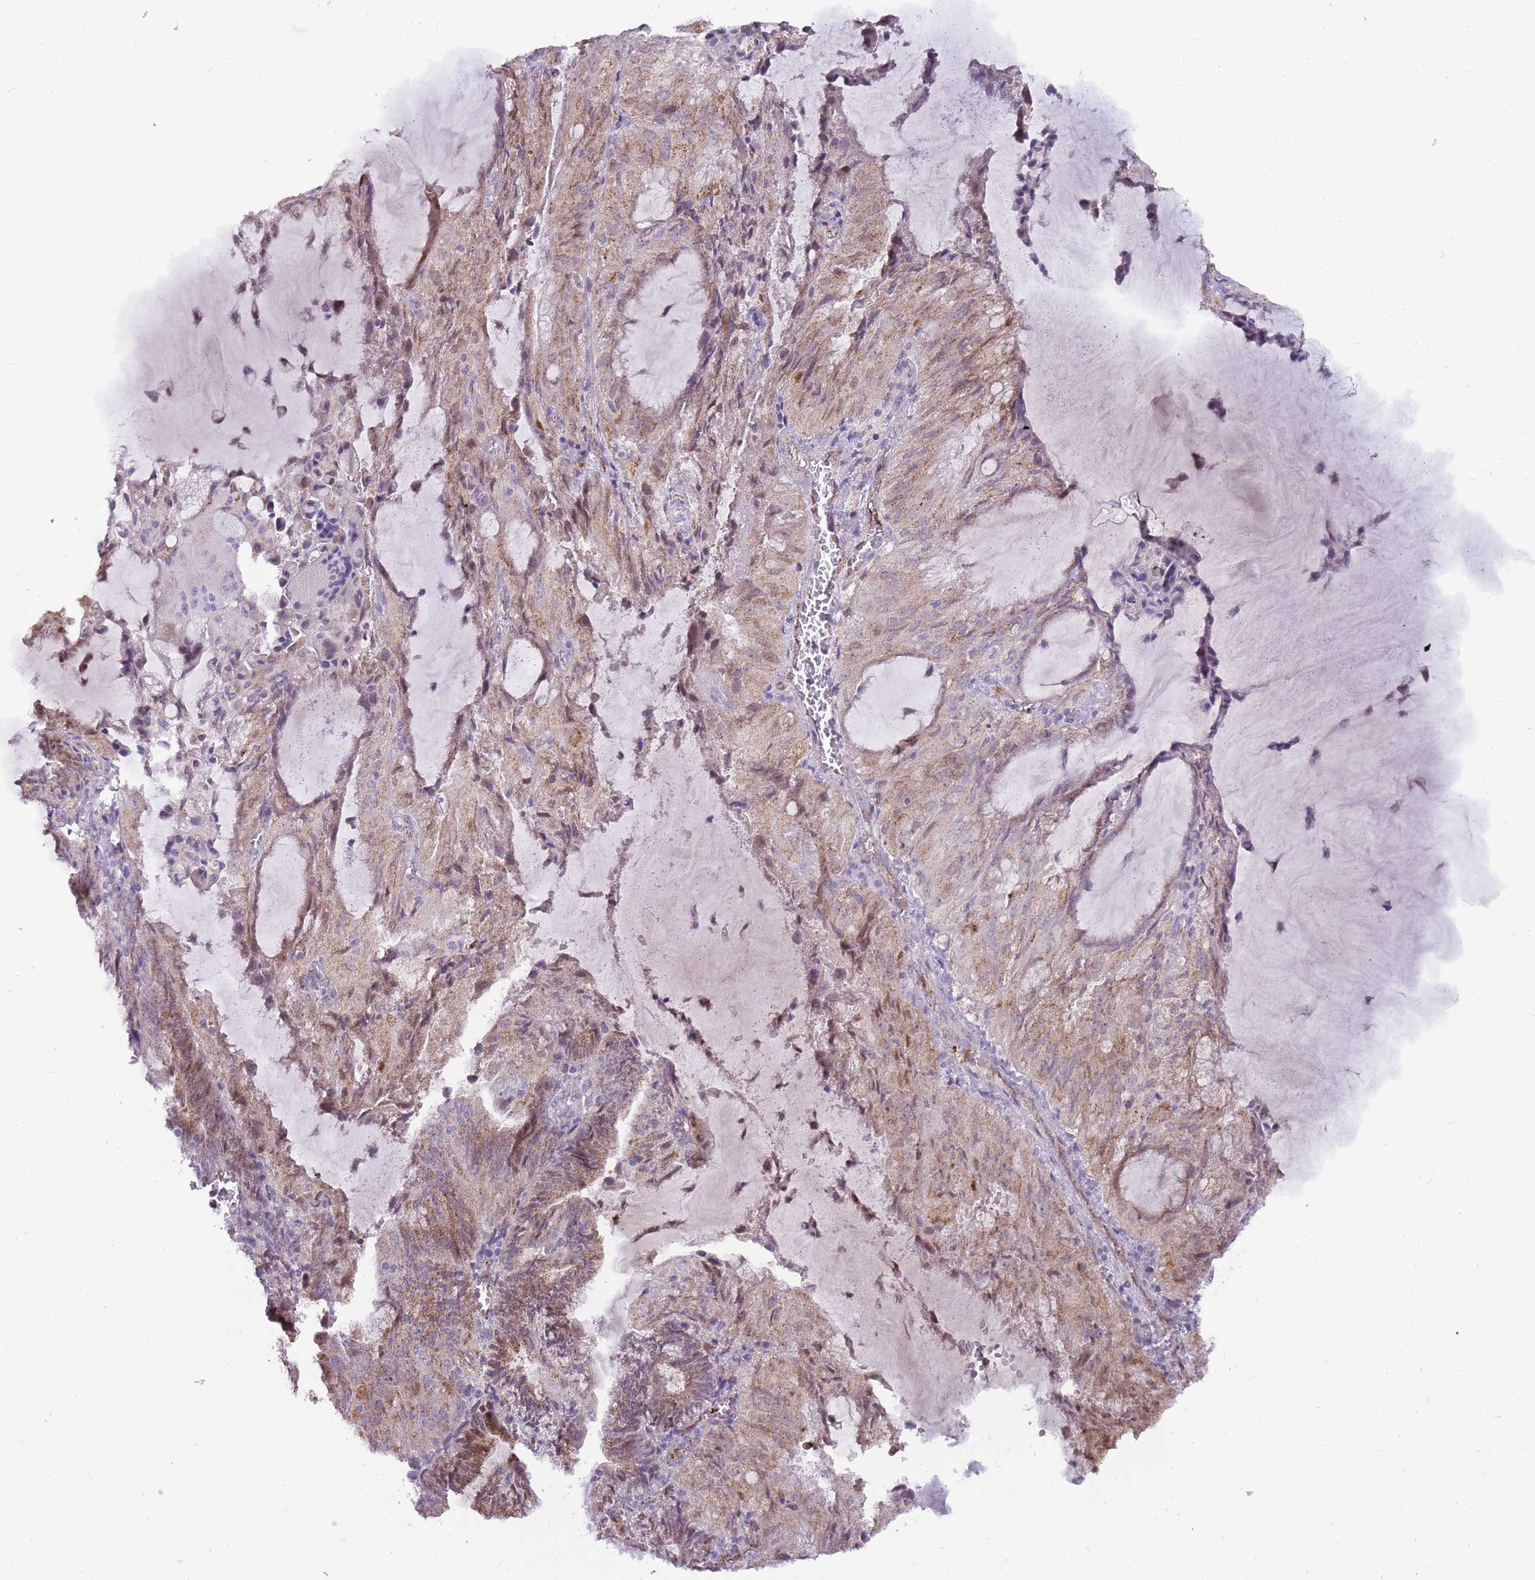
{"staining": {"intensity": "moderate", "quantity": "25%-75%", "location": "cytoplasmic/membranous"}, "tissue": "endometrial cancer", "cell_type": "Tumor cells", "image_type": "cancer", "snomed": [{"axis": "morphology", "description": "Adenocarcinoma, NOS"}, {"axis": "topography", "description": "Endometrium"}], "caption": "Endometrial adenocarcinoma was stained to show a protein in brown. There is medium levels of moderate cytoplasmic/membranous positivity in approximately 25%-75% of tumor cells. (DAB IHC, brown staining for protein, blue staining for nuclei).", "gene": "PCNX1", "patient": {"sex": "female", "age": 81}}